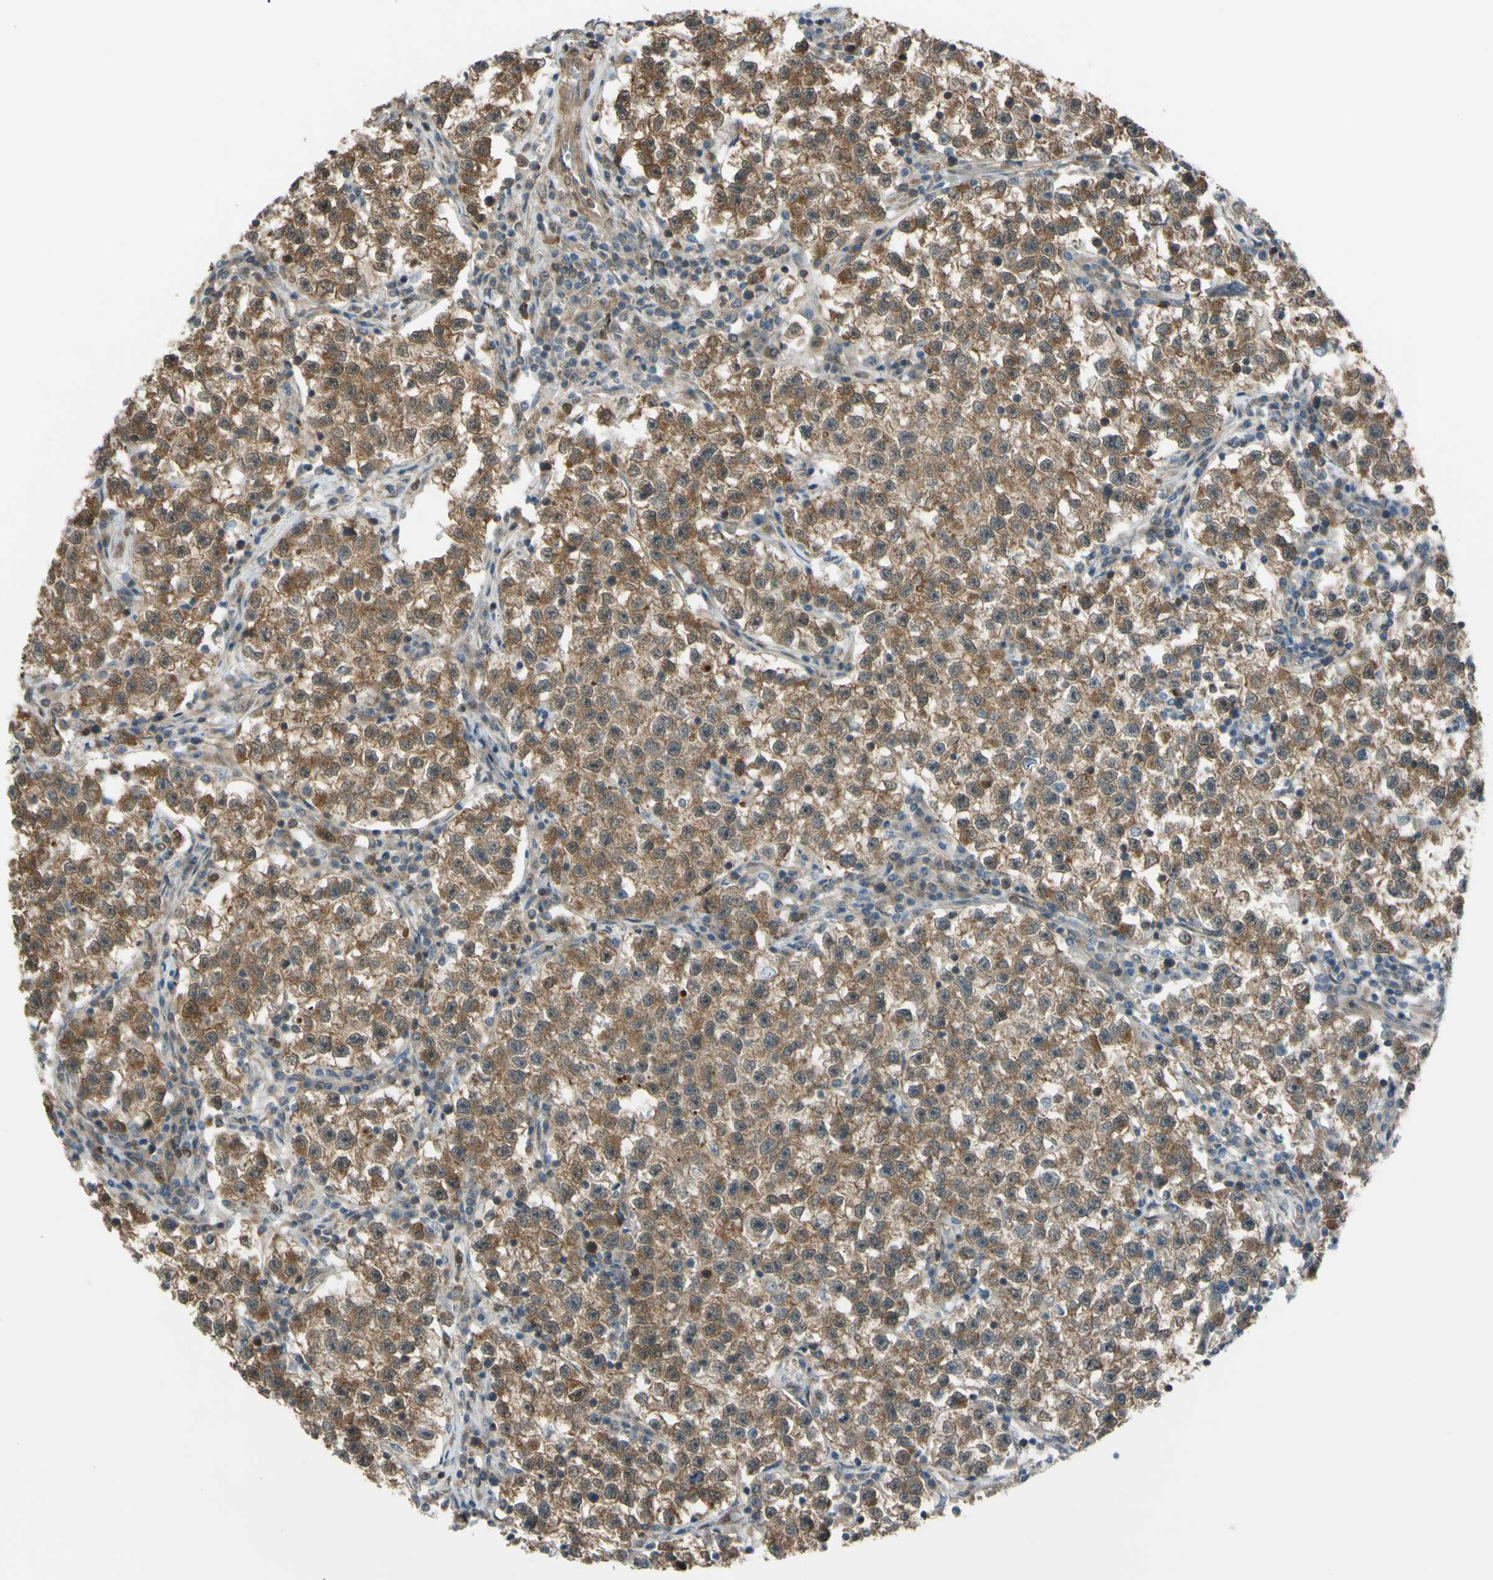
{"staining": {"intensity": "moderate", "quantity": ">75%", "location": "cytoplasmic/membranous"}, "tissue": "testis cancer", "cell_type": "Tumor cells", "image_type": "cancer", "snomed": [{"axis": "morphology", "description": "Seminoma, NOS"}, {"axis": "topography", "description": "Testis"}], "caption": "Brown immunohistochemical staining in testis seminoma shows moderate cytoplasmic/membranous expression in about >75% of tumor cells.", "gene": "YWHAQ", "patient": {"sex": "male", "age": 22}}